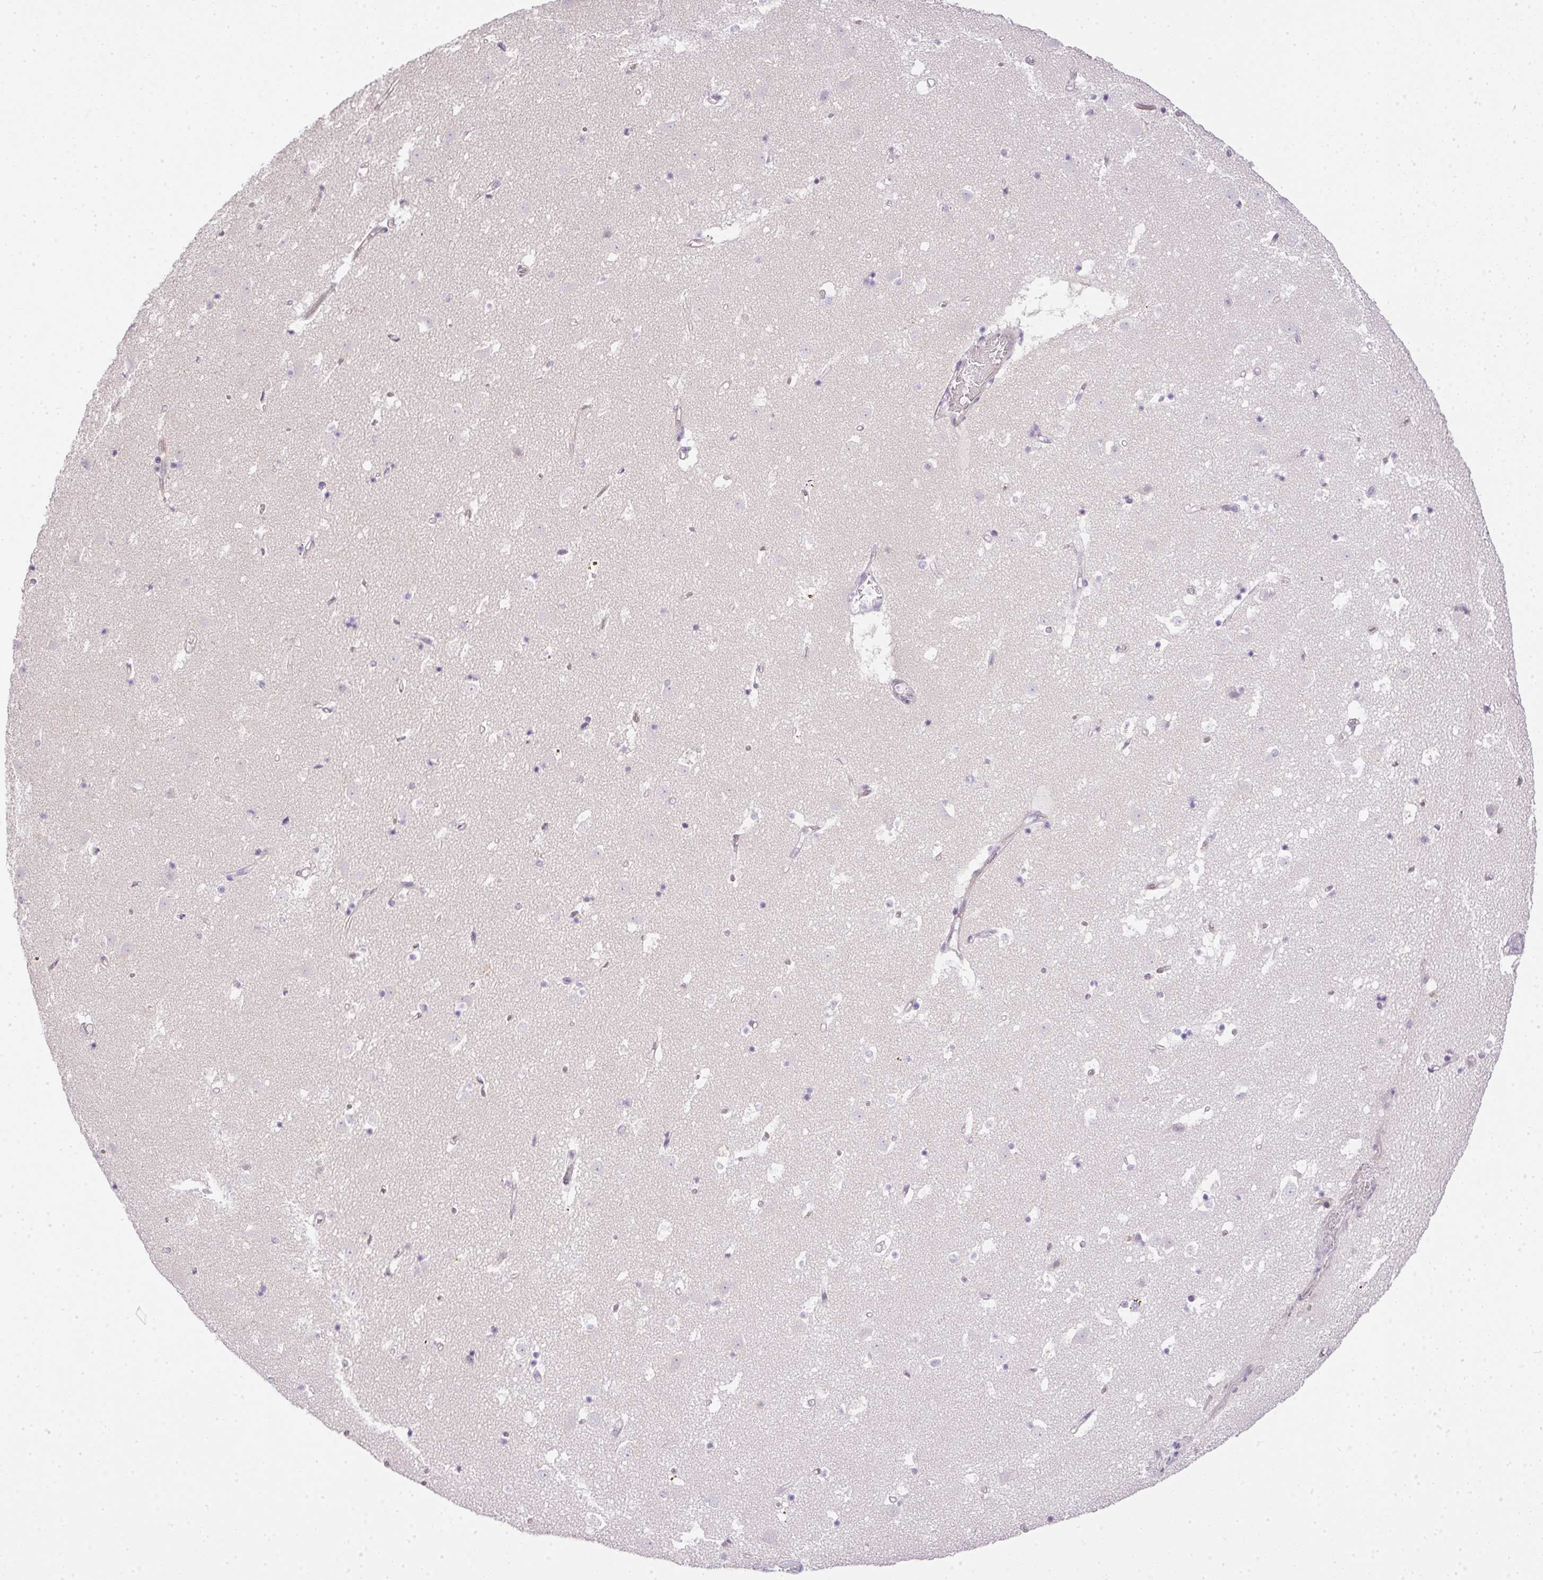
{"staining": {"intensity": "negative", "quantity": "none", "location": "none"}, "tissue": "caudate", "cell_type": "Glial cells", "image_type": "normal", "snomed": [{"axis": "morphology", "description": "Normal tissue, NOS"}, {"axis": "topography", "description": "Lateral ventricle wall"}], "caption": "Micrograph shows no protein staining in glial cells of normal caudate. (DAB IHC visualized using brightfield microscopy, high magnification).", "gene": "RAX2", "patient": {"sex": "male", "age": 58}}